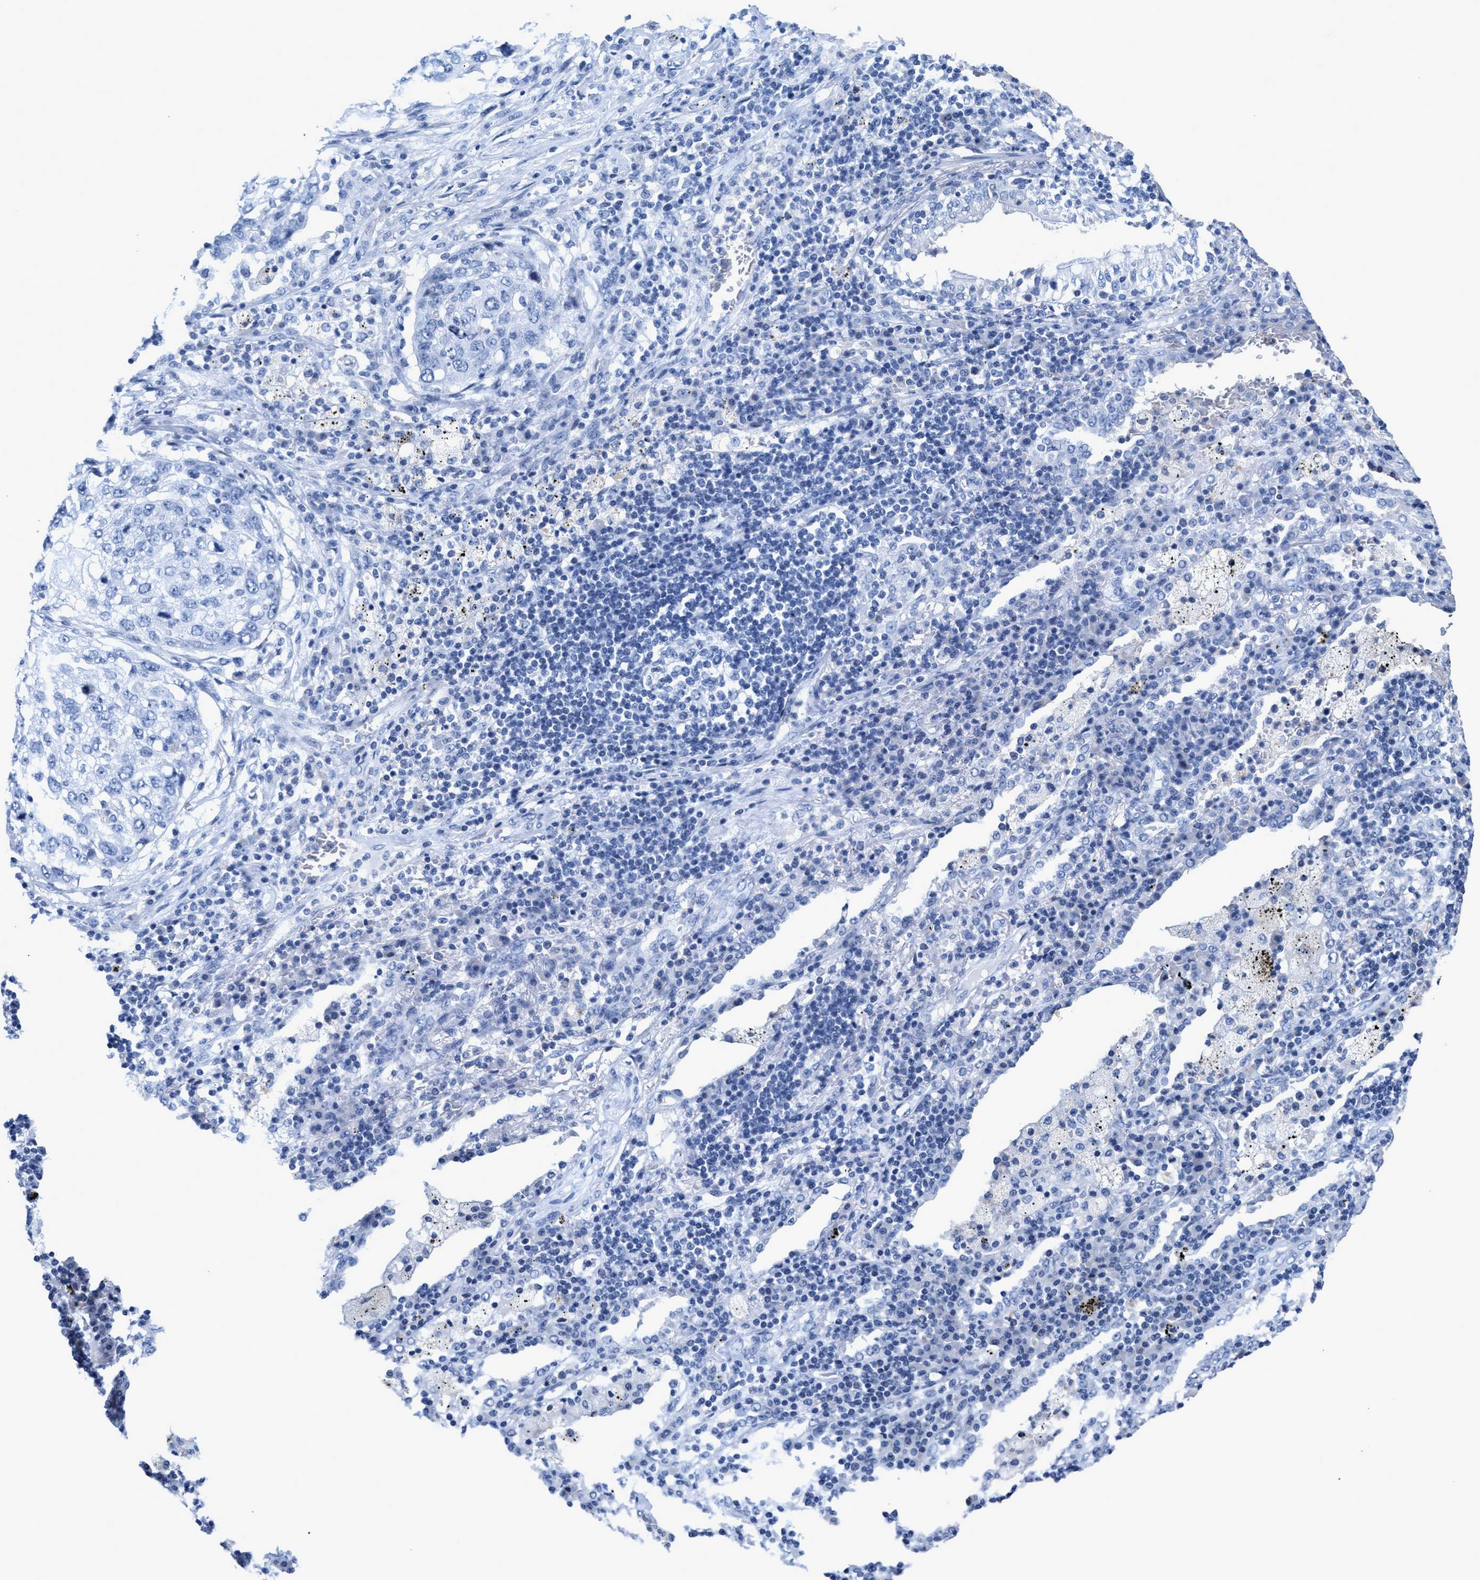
{"staining": {"intensity": "negative", "quantity": "none", "location": "none"}, "tissue": "lung cancer", "cell_type": "Tumor cells", "image_type": "cancer", "snomed": [{"axis": "morphology", "description": "Squamous cell carcinoma, NOS"}, {"axis": "topography", "description": "Lung"}], "caption": "High magnification brightfield microscopy of lung cancer (squamous cell carcinoma) stained with DAB (3,3'-diaminobenzidine) (brown) and counterstained with hematoxylin (blue): tumor cells show no significant expression.", "gene": "CEACAM5", "patient": {"sex": "female", "age": 63}}